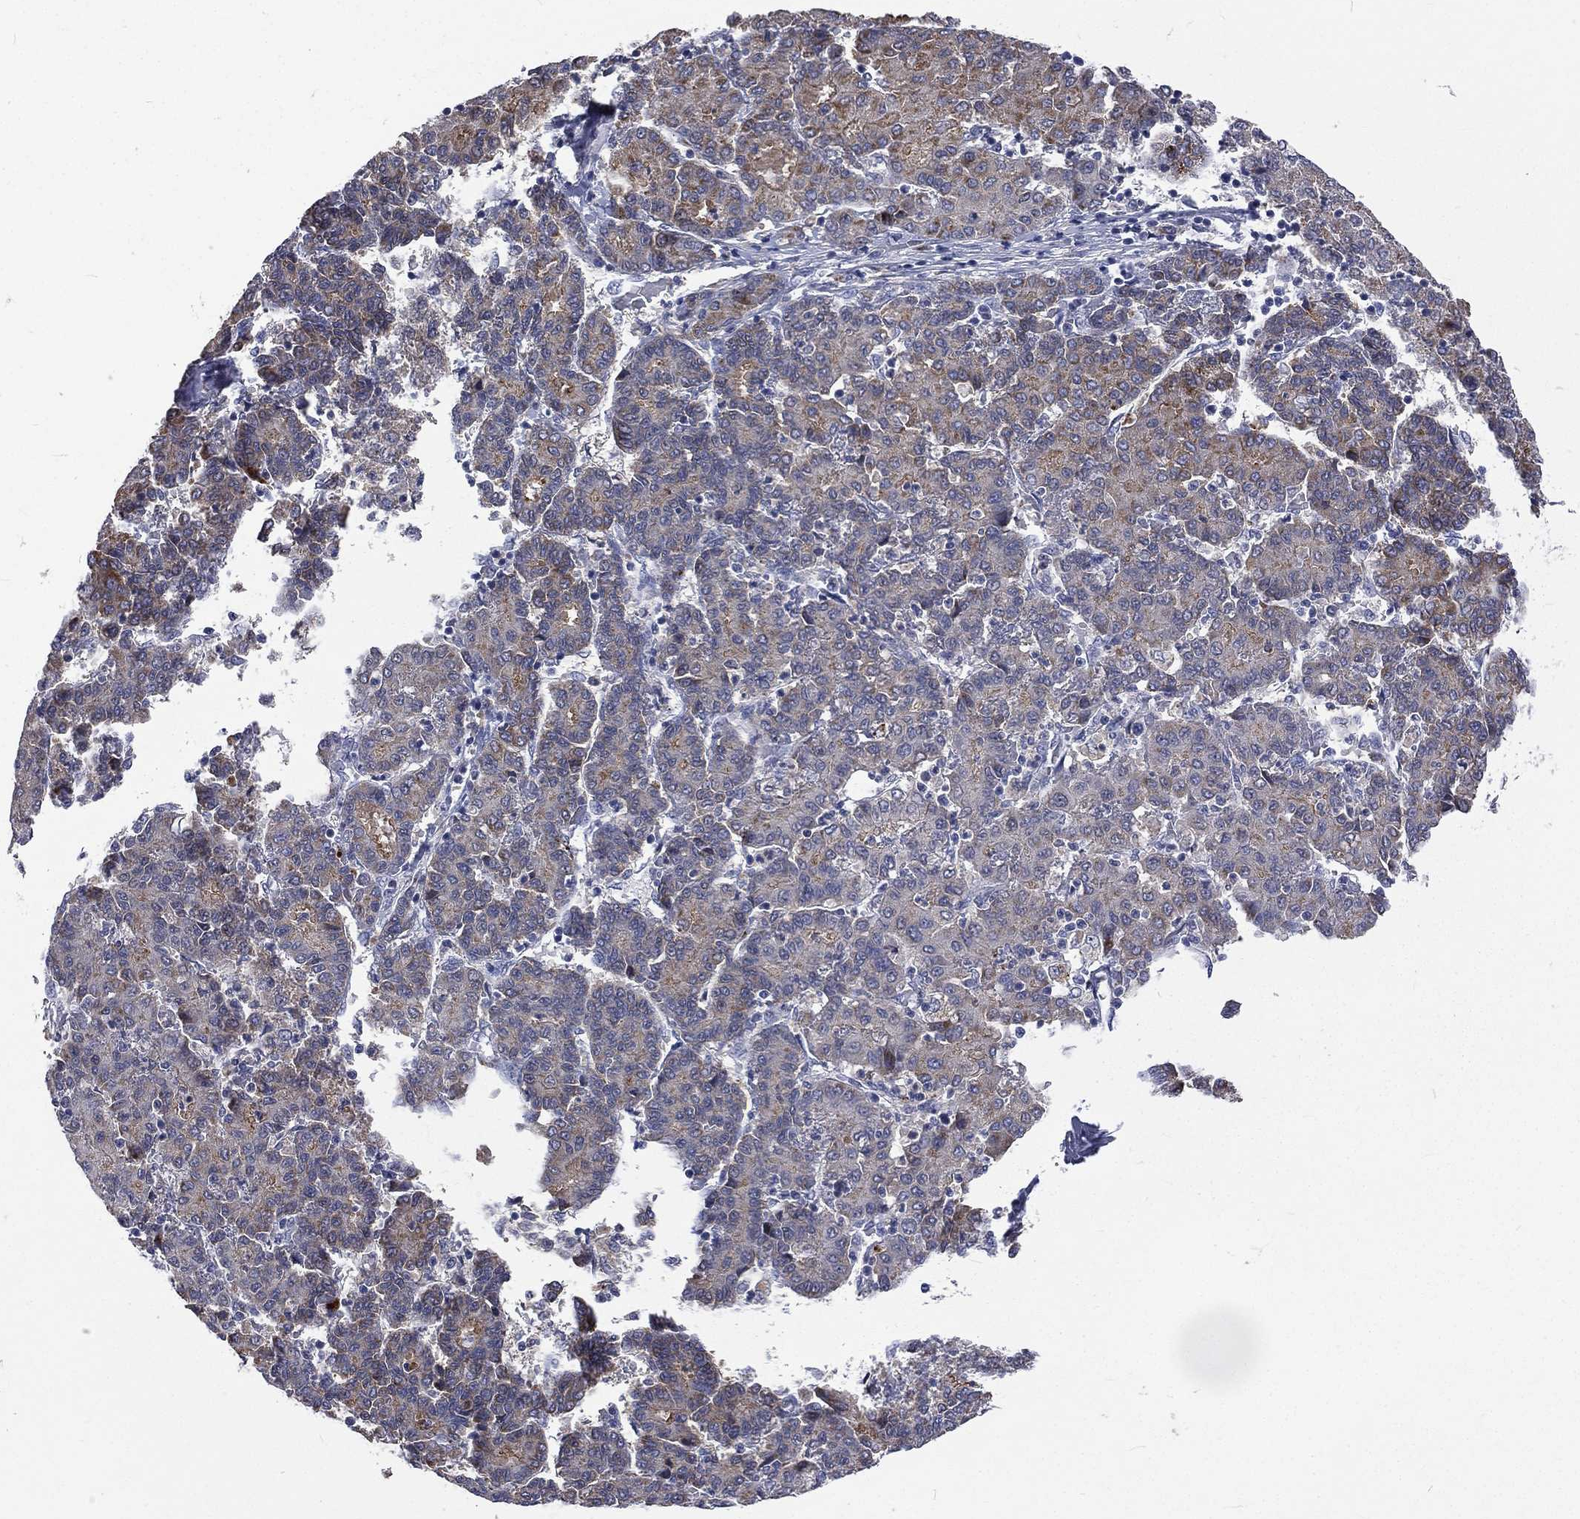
{"staining": {"intensity": "weak", "quantity": "<25%", "location": "cytoplasmic/membranous"}, "tissue": "liver cancer", "cell_type": "Tumor cells", "image_type": "cancer", "snomed": [{"axis": "morphology", "description": "Carcinoma, Hepatocellular, NOS"}, {"axis": "topography", "description": "Liver"}], "caption": "High magnification brightfield microscopy of liver cancer (hepatocellular carcinoma) stained with DAB (brown) and counterstained with hematoxylin (blue): tumor cells show no significant positivity.", "gene": "CA12", "patient": {"sex": "male", "age": 65}}